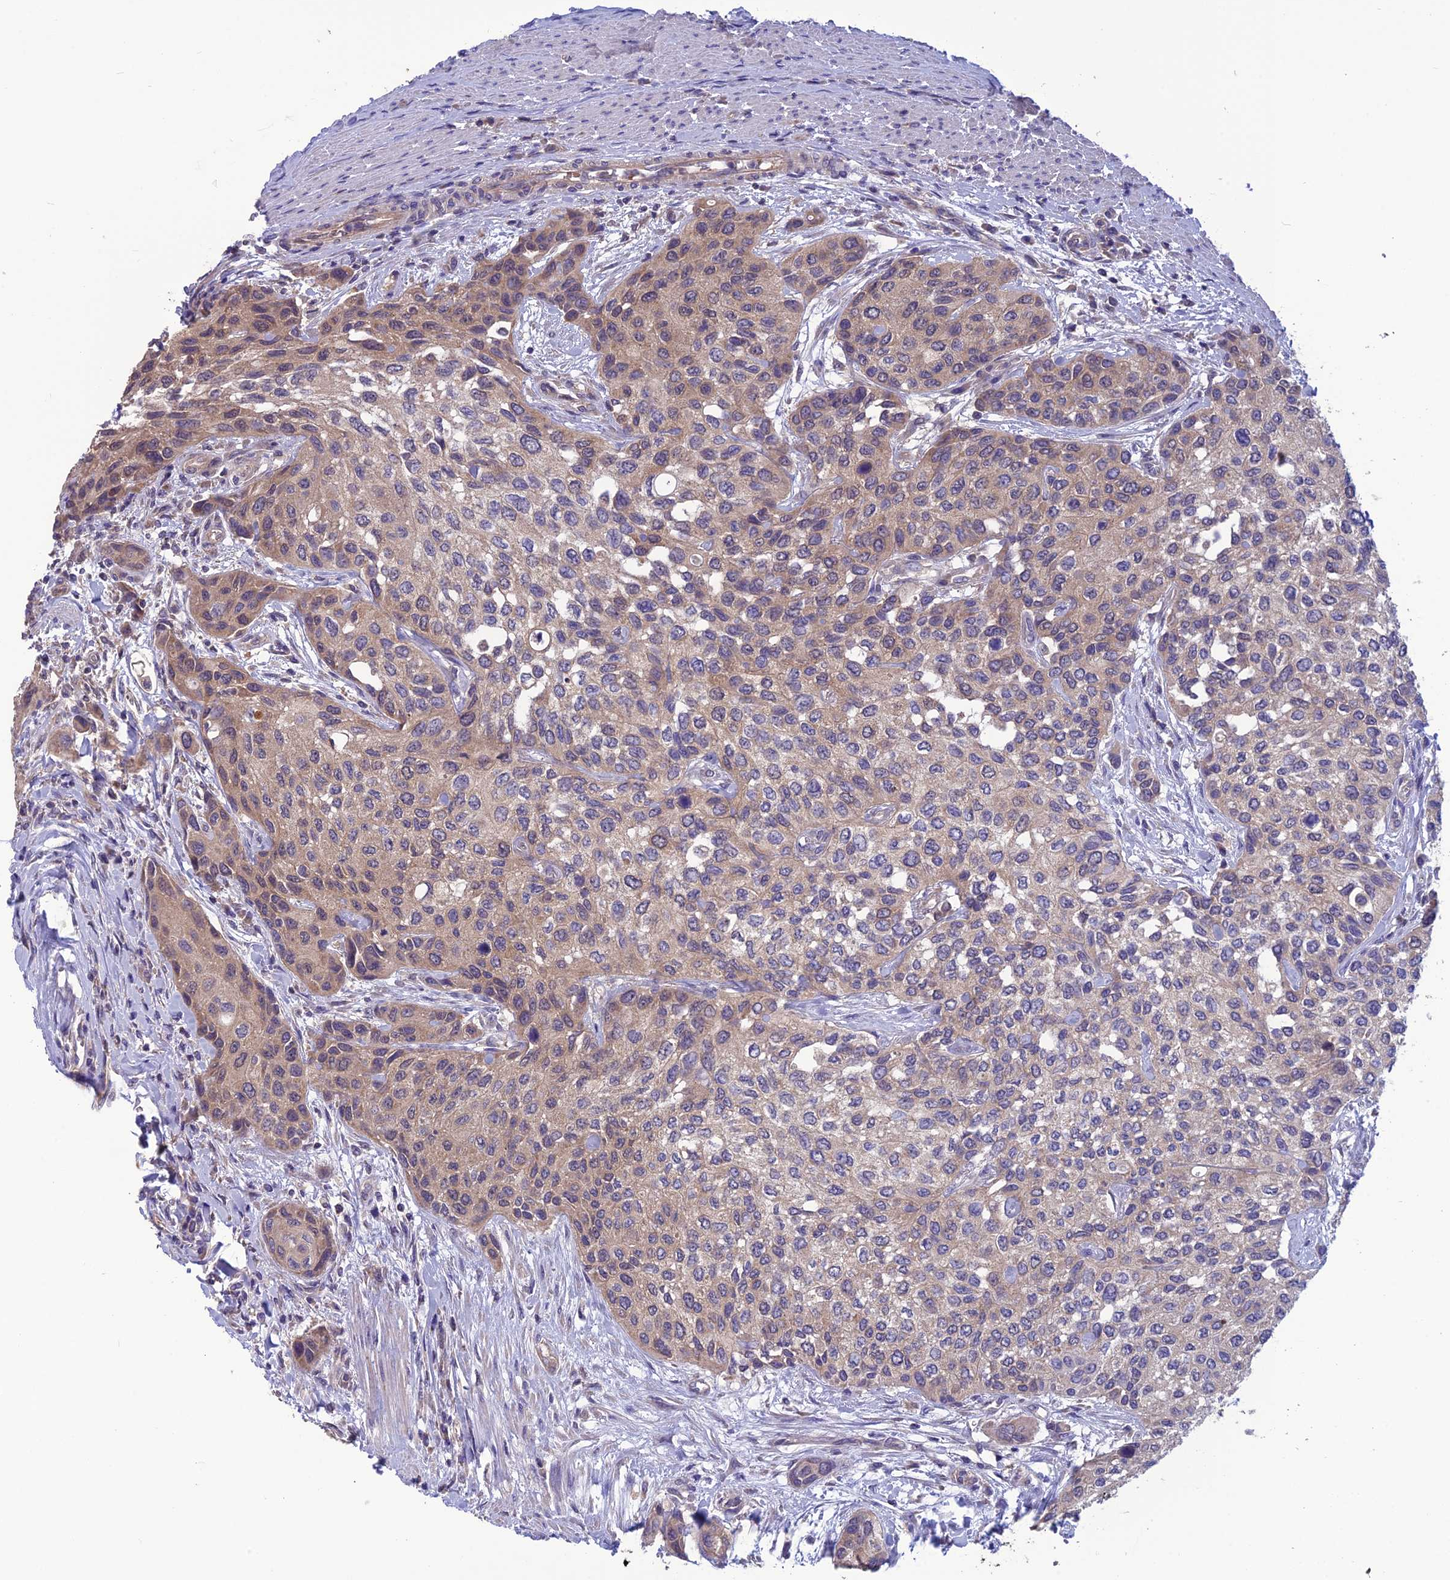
{"staining": {"intensity": "weak", "quantity": "25%-75%", "location": "cytoplasmic/membranous"}, "tissue": "urothelial cancer", "cell_type": "Tumor cells", "image_type": "cancer", "snomed": [{"axis": "morphology", "description": "Normal tissue, NOS"}, {"axis": "morphology", "description": "Urothelial carcinoma, High grade"}, {"axis": "topography", "description": "Vascular tissue"}, {"axis": "topography", "description": "Urinary bladder"}], "caption": "Brown immunohistochemical staining in urothelial cancer demonstrates weak cytoplasmic/membranous expression in approximately 25%-75% of tumor cells. (brown staining indicates protein expression, while blue staining denotes nuclei).", "gene": "PSMF1", "patient": {"sex": "female", "age": 56}}